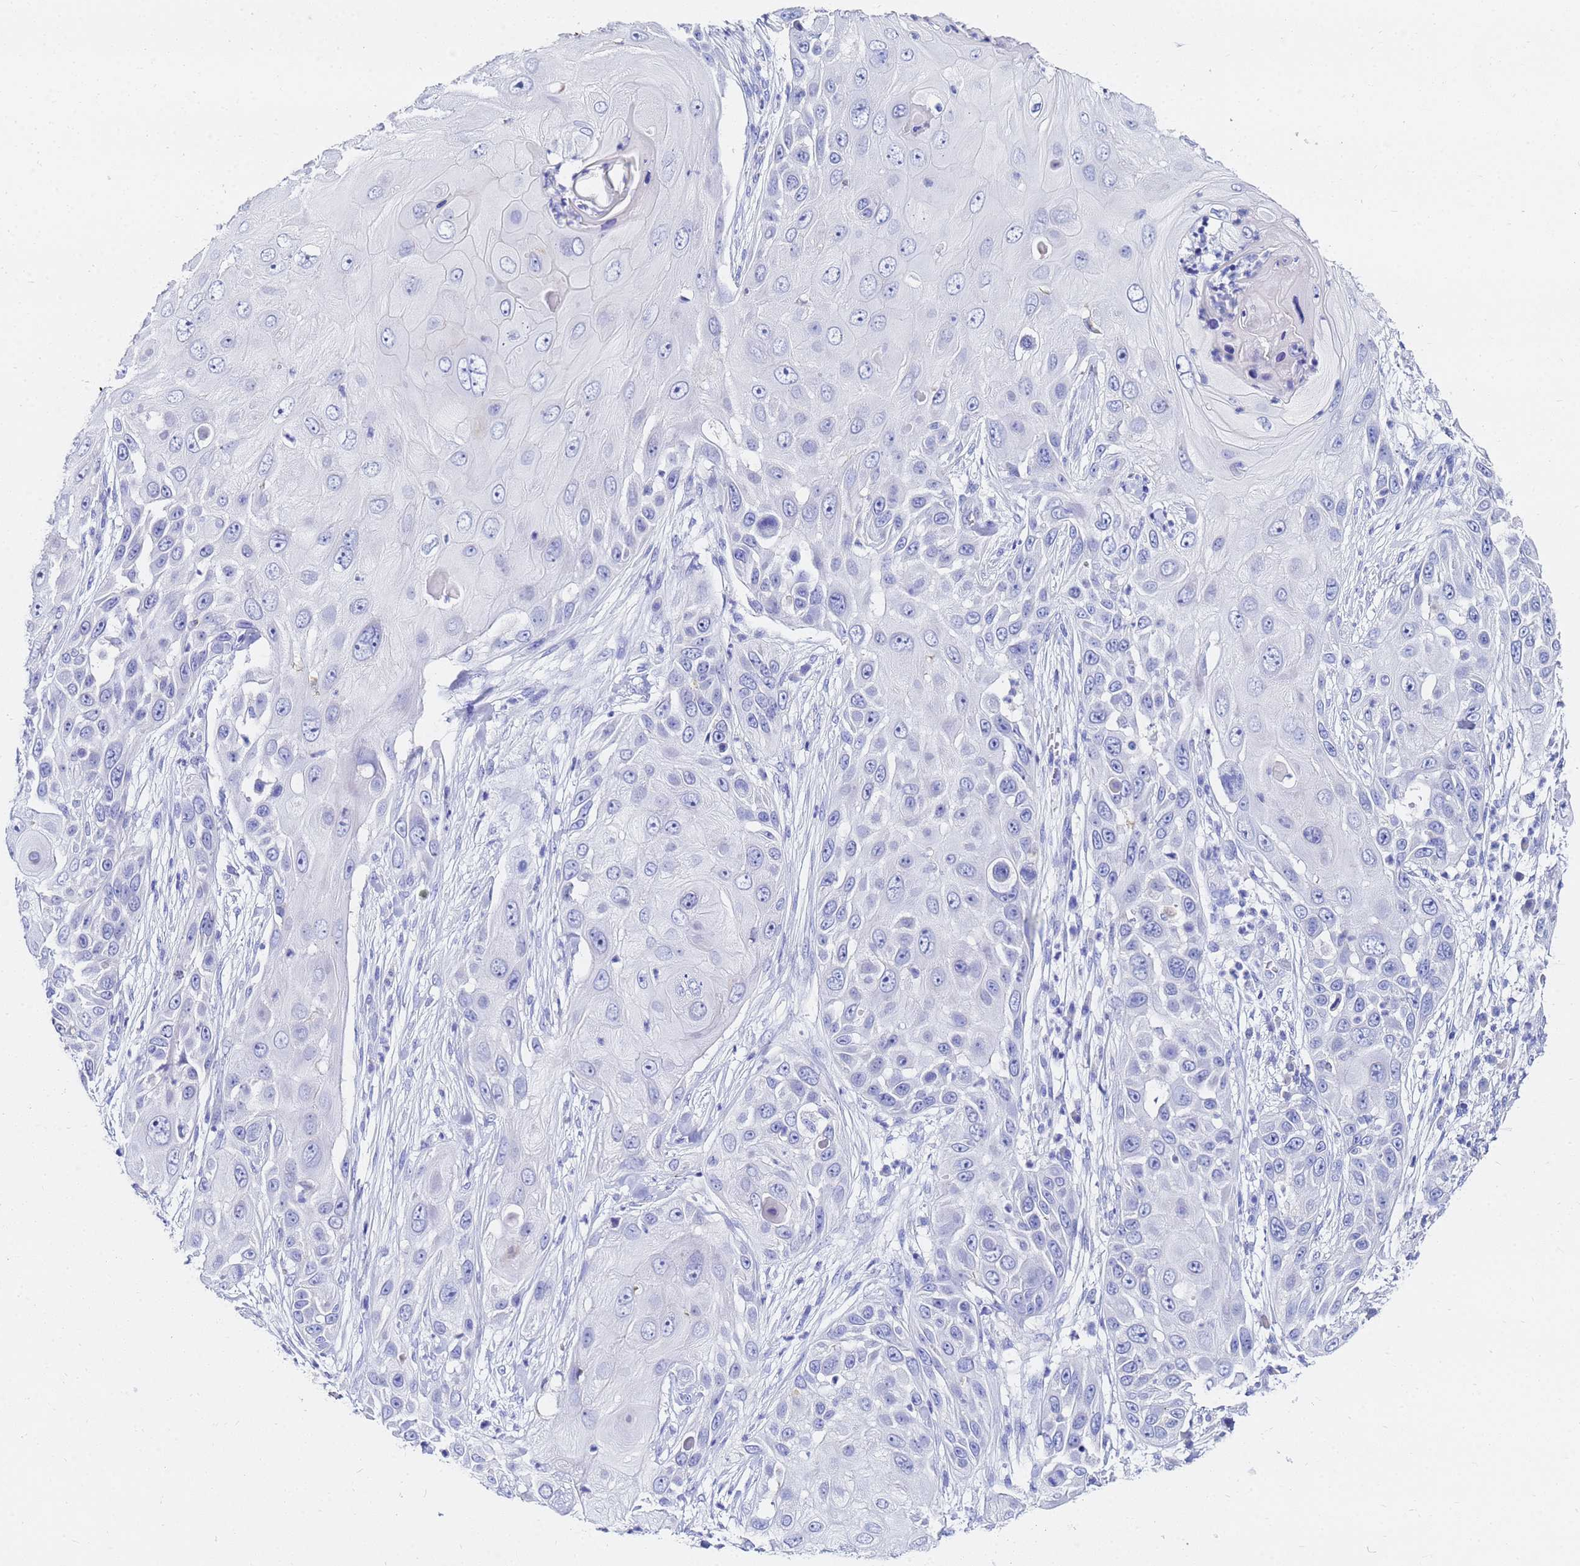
{"staining": {"intensity": "negative", "quantity": "none", "location": "none"}, "tissue": "skin cancer", "cell_type": "Tumor cells", "image_type": "cancer", "snomed": [{"axis": "morphology", "description": "Squamous cell carcinoma, NOS"}, {"axis": "topography", "description": "Skin"}], "caption": "Histopathology image shows no protein staining in tumor cells of skin squamous cell carcinoma tissue. (Brightfield microscopy of DAB (3,3'-diaminobenzidine) immunohistochemistry at high magnification).", "gene": "C2orf72", "patient": {"sex": "female", "age": 44}}